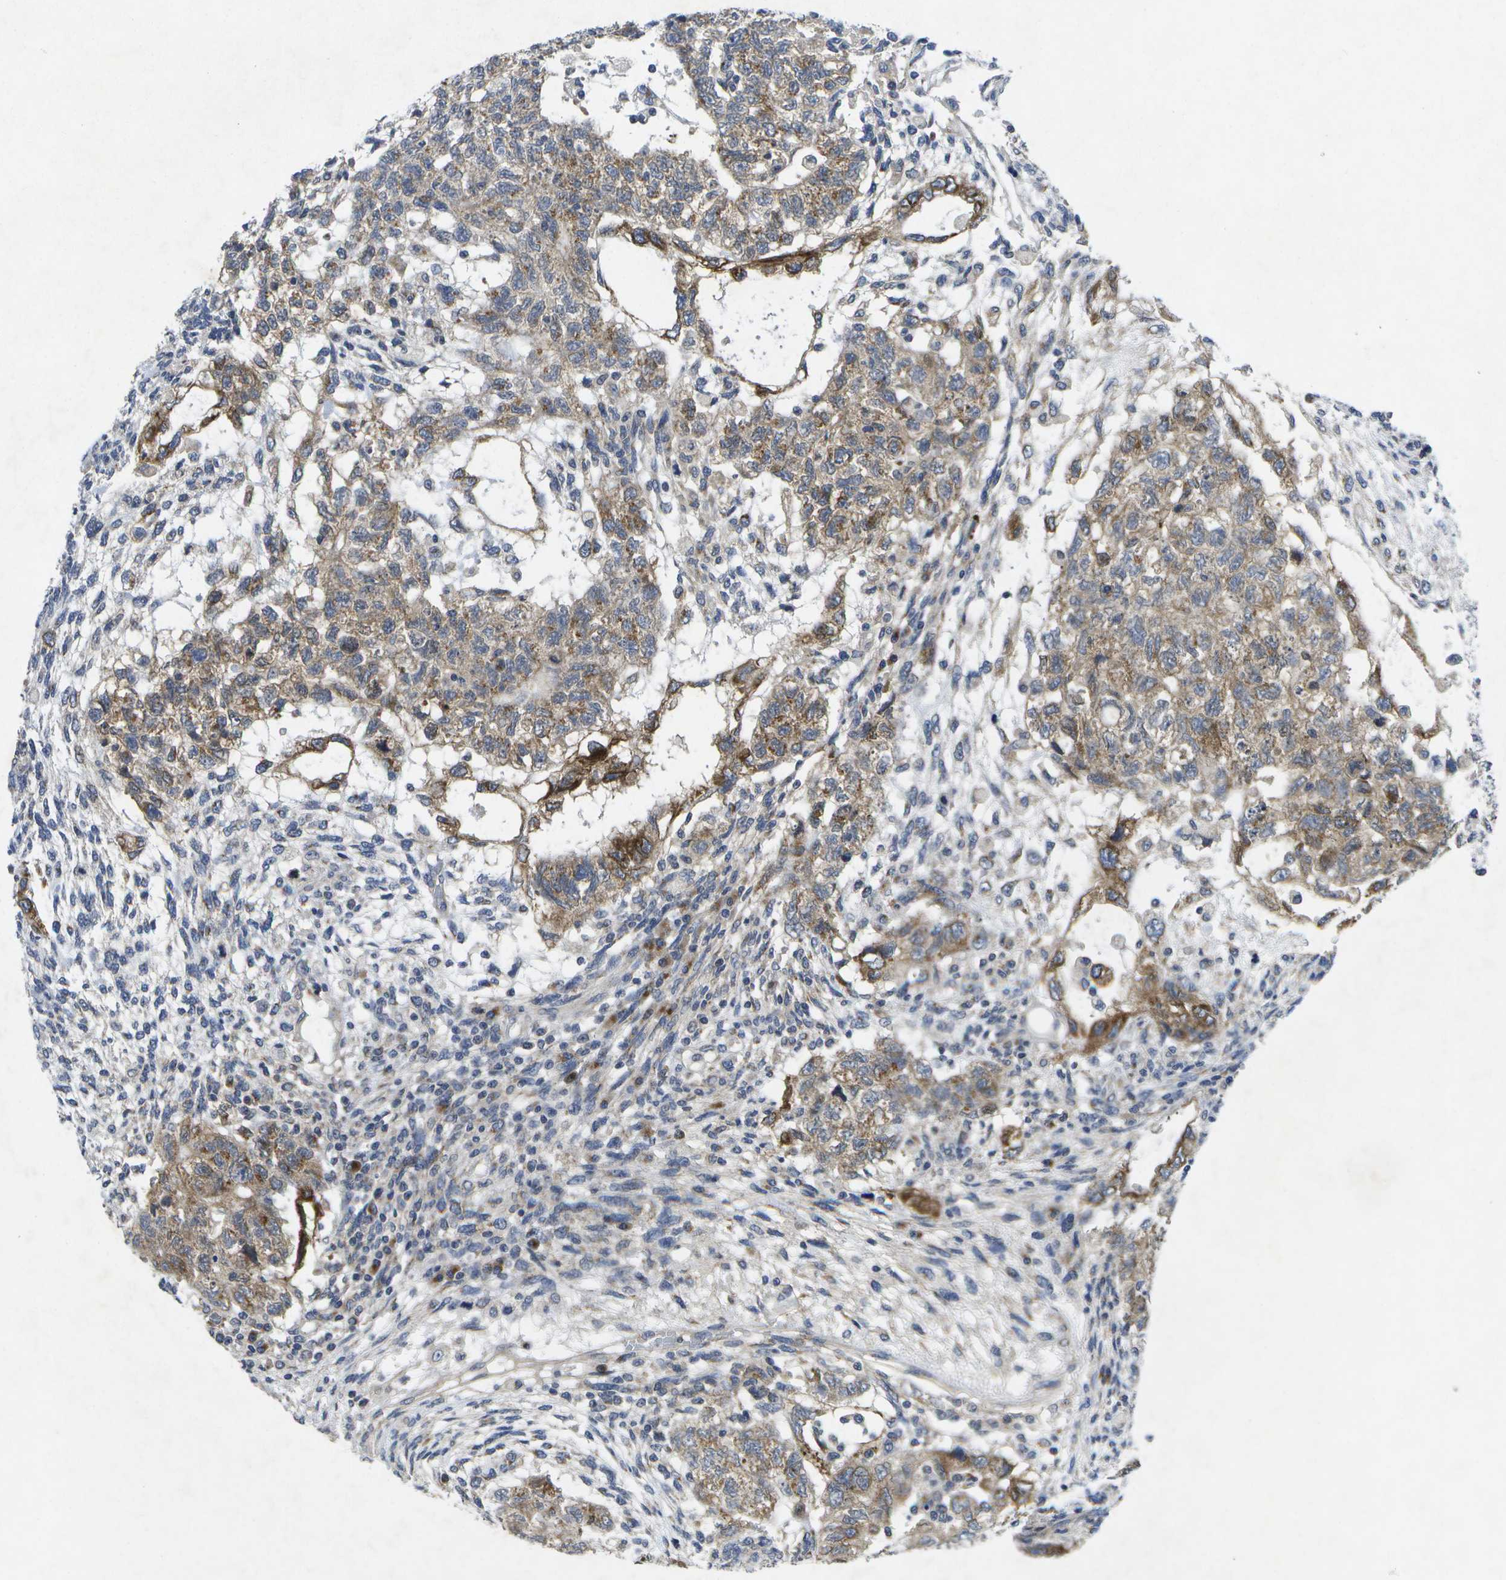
{"staining": {"intensity": "moderate", "quantity": ">75%", "location": "cytoplasmic/membranous"}, "tissue": "testis cancer", "cell_type": "Tumor cells", "image_type": "cancer", "snomed": [{"axis": "morphology", "description": "Normal tissue, NOS"}, {"axis": "morphology", "description": "Carcinoma, Embryonal, NOS"}, {"axis": "topography", "description": "Testis"}], "caption": "This image shows IHC staining of human testis embryonal carcinoma, with medium moderate cytoplasmic/membranous positivity in about >75% of tumor cells.", "gene": "KDELR1", "patient": {"sex": "male", "age": 36}}